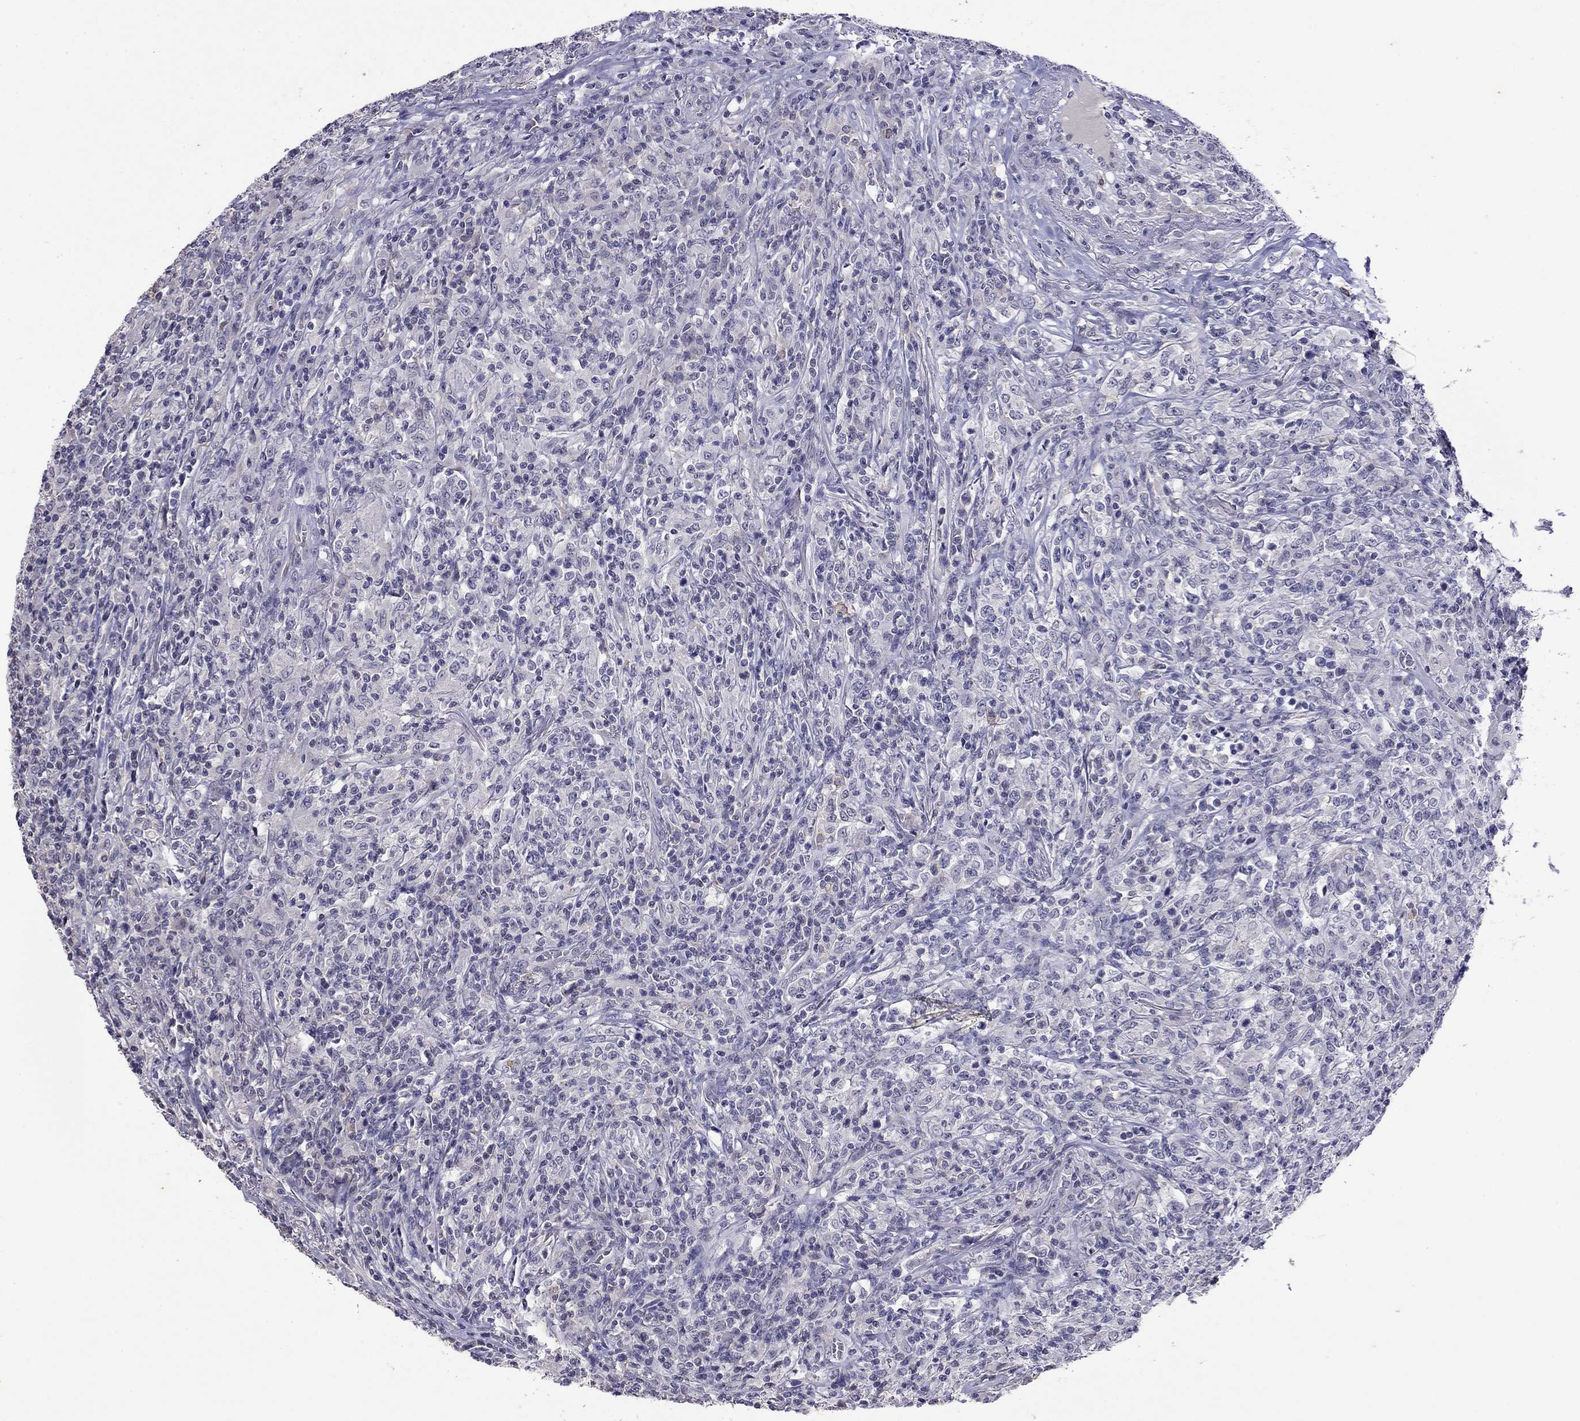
{"staining": {"intensity": "negative", "quantity": "none", "location": "none"}, "tissue": "lymphoma", "cell_type": "Tumor cells", "image_type": "cancer", "snomed": [{"axis": "morphology", "description": "Malignant lymphoma, non-Hodgkin's type, High grade"}, {"axis": "topography", "description": "Lung"}], "caption": "Immunohistochemistry (IHC) of high-grade malignant lymphoma, non-Hodgkin's type shows no positivity in tumor cells.", "gene": "WNK3", "patient": {"sex": "male", "age": 79}}